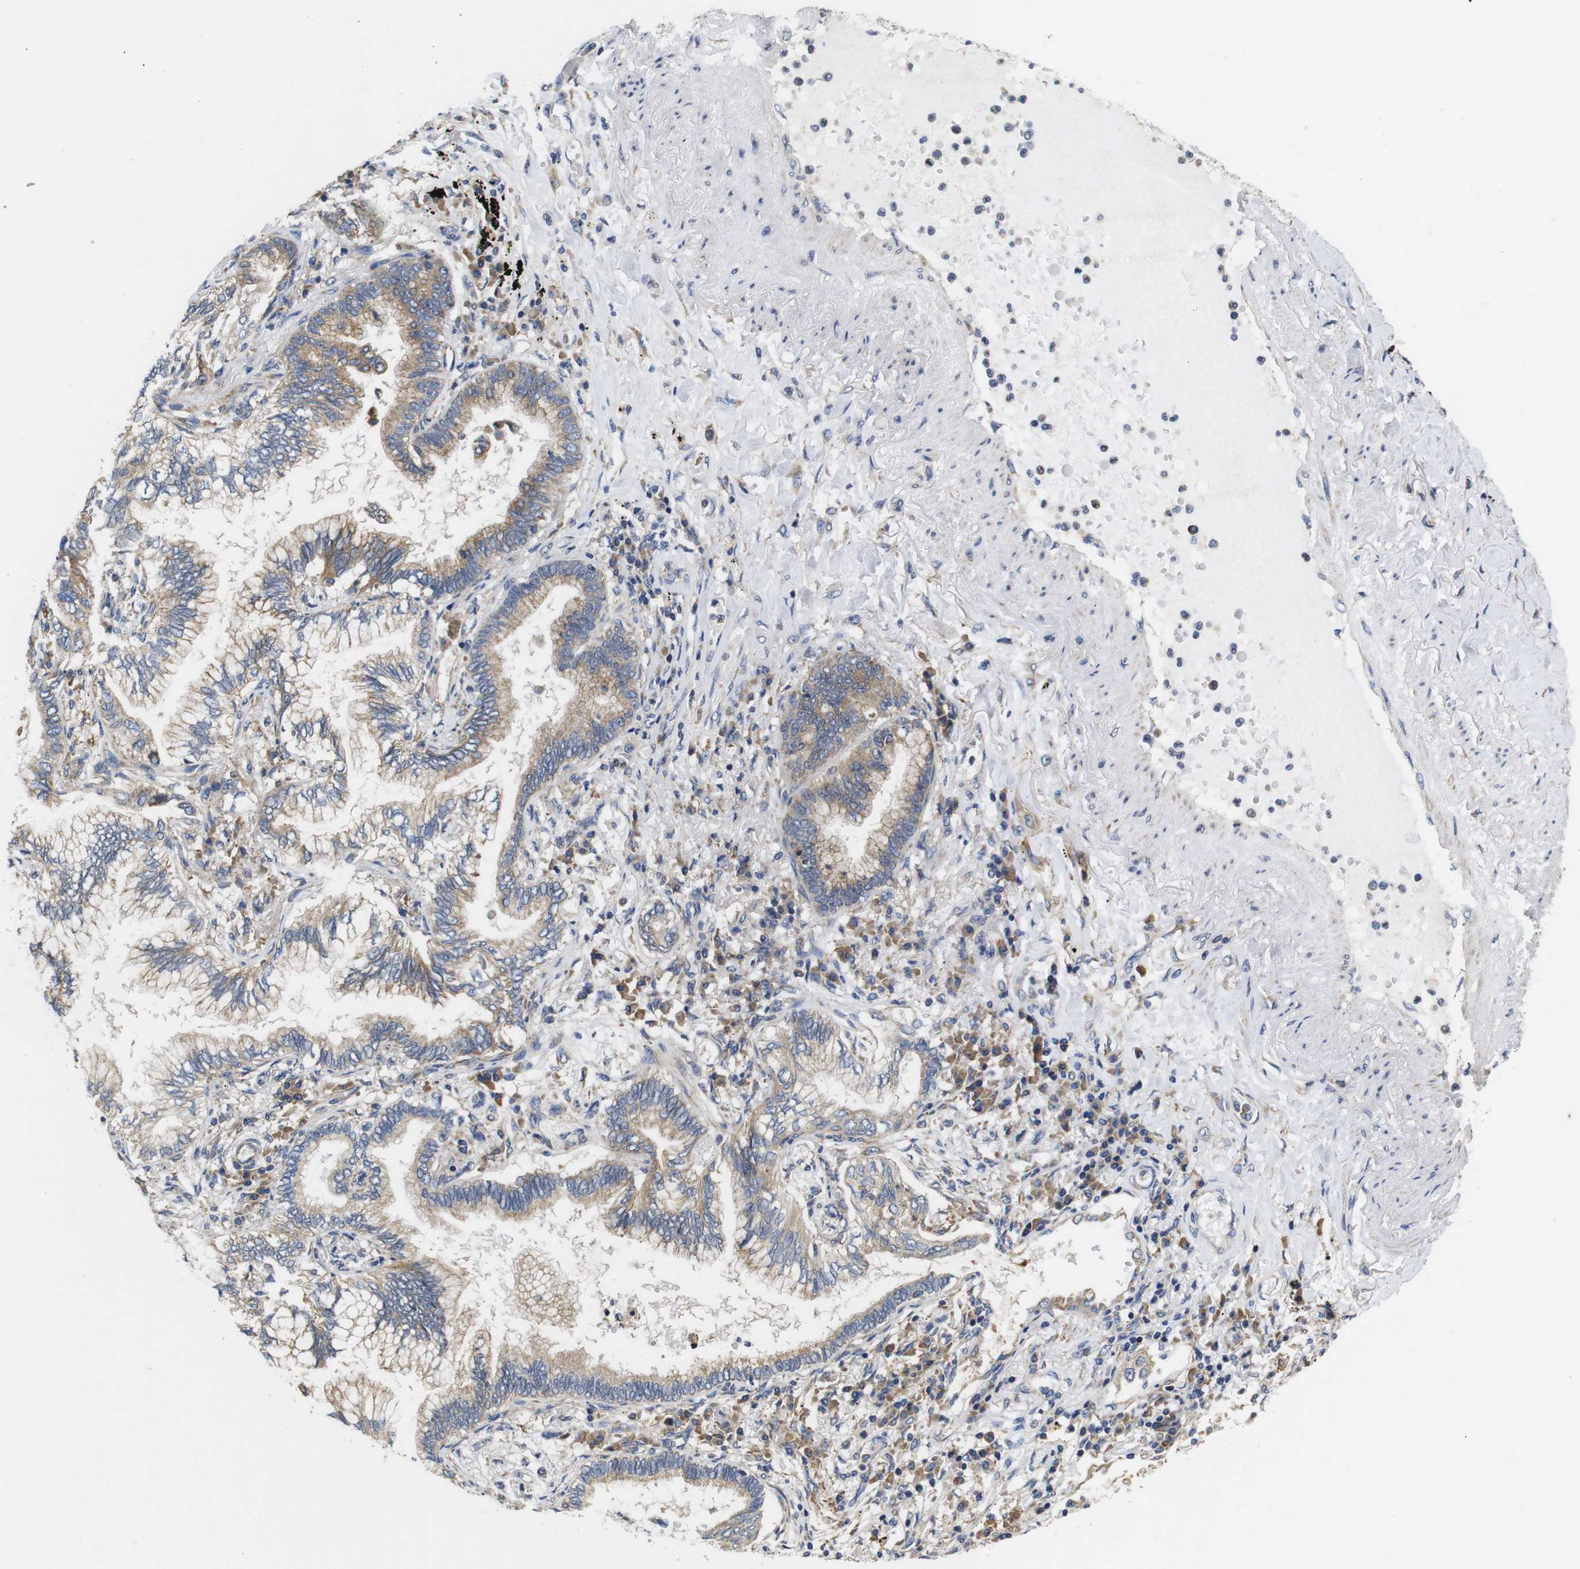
{"staining": {"intensity": "weak", "quantity": ">75%", "location": "cytoplasmic/membranous"}, "tissue": "lung cancer", "cell_type": "Tumor cells", "image_type": "cancer", "snomed": [{"axis": "morphology", "description": "Normal tissue, NOS"}, {"axis": "morphology", "description": "Adenocarcinoma, NOS"}, {"axis": "topography", "description": "Bronchus"}, {"axis": "topography", "description": "Lung"}], "caption": "Approximately >75% of tumor cells in human lung cancer display weak cytoplasmic/membranous protein expression as visualized by brown immunohistochemical staining.", "gene": "MARCHF7", "patient": {"sex": "female", "age": 70}}